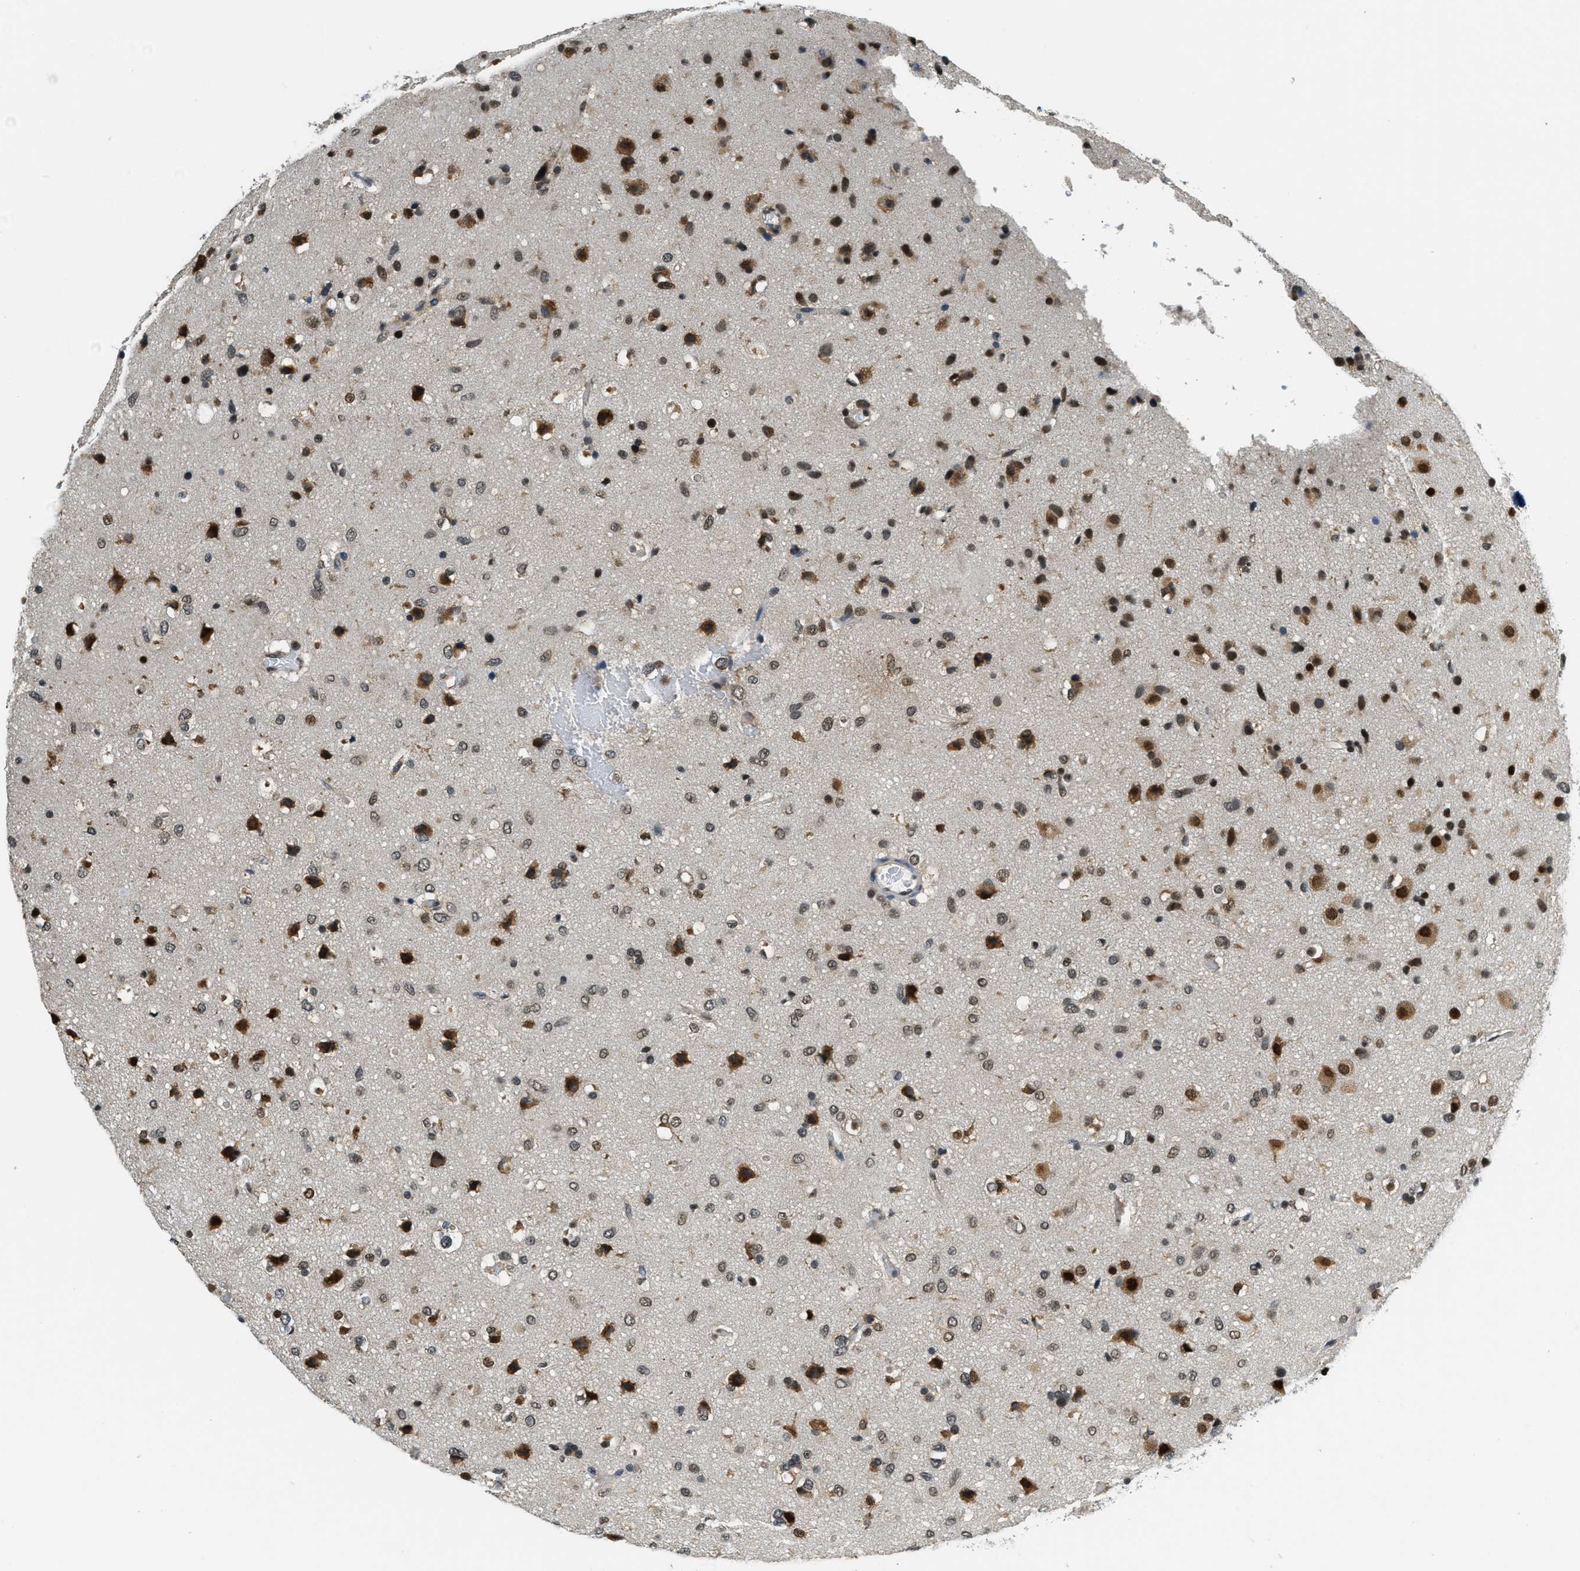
{"staining": {"intensity": "strong", "quantity": "25%-75%", "location": "cytoplasmic/membranous,nuclear"}, "tissue": "glioma", "cell_type": "Tumor cells", "image_type": "cancer", "snomed": [{"axis": "morphology", "description": "Glioma, malignant, Low grade"}, {"axis": "topography", "description": "Brain"}], "caption": "Strong cytoplasmic/membranous and nuclear staining for a protein is identified in approximately 25%-75% of tumor cells of glioma using immunohistochemistry (IHC).", "gene": "RAB11FIP1", "patient": {"sex": "male", "age": 77}}